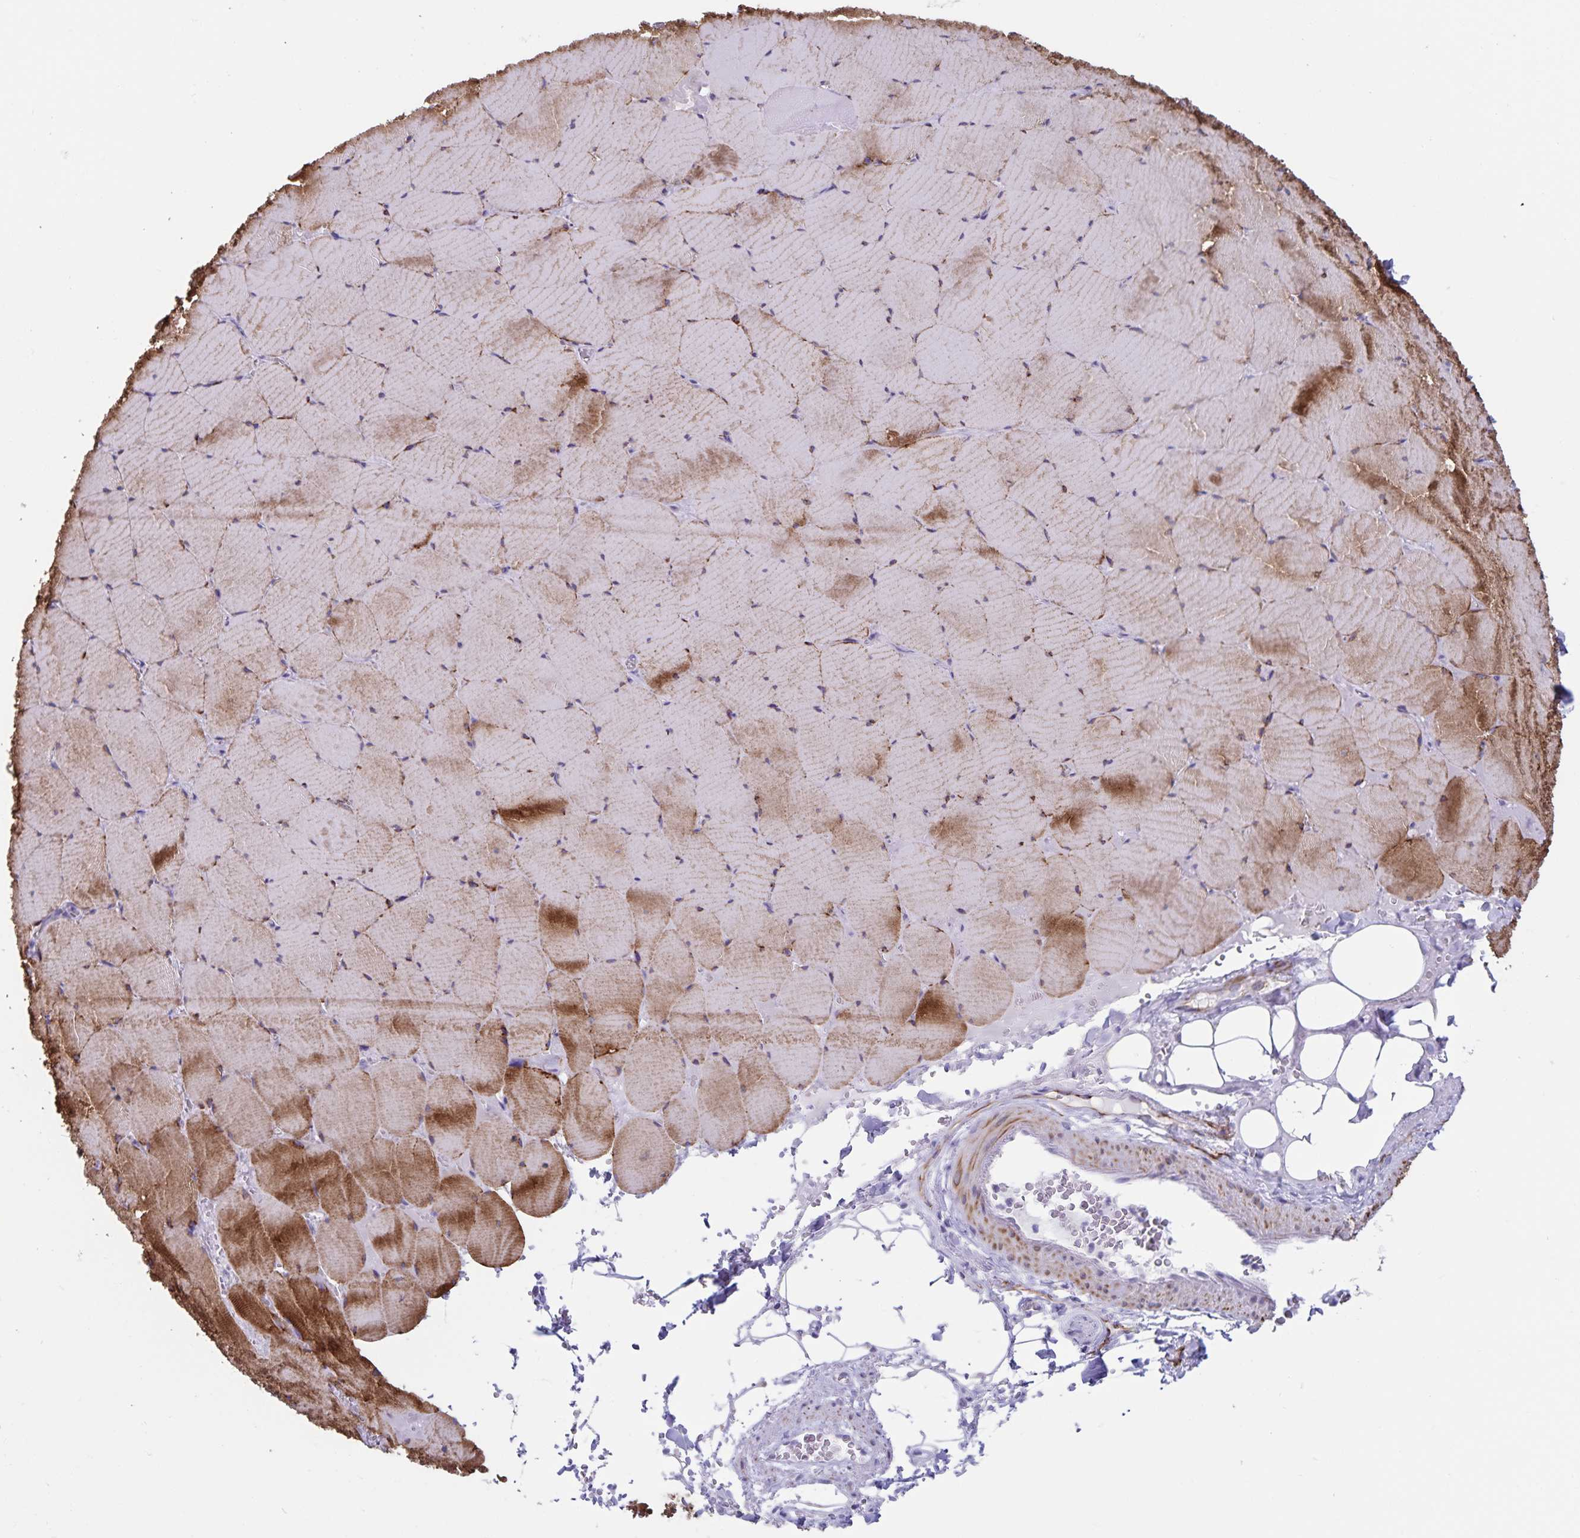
{"staining": {"intensity": "moderate", "quantity": "25%-75%", "location": "cytoplasmic/membranous"}, "tissue": "skeletal muscle", "cell_type": "Myocytes", "image_type": "normal", "snomed": [{"axis": "morphology", "description": "Normal tissue, NOS"}, {"axis": "topography", "description": "Skeletal muscle"}, {"axis": "topography", "description": "Head-Neck"}], "caption": "Immunohistochemical staining of benign skeletal muscle shows moderate cytoplasmic/membranous protein positivity in approximately 25%-75% of myocytes. (DAB (3,3'-diaminobenzidine) = brown stain, brightfield microscopy at high magnification).", "gene": "SYNM", "patient": {"sex": "male", "age": 66}}